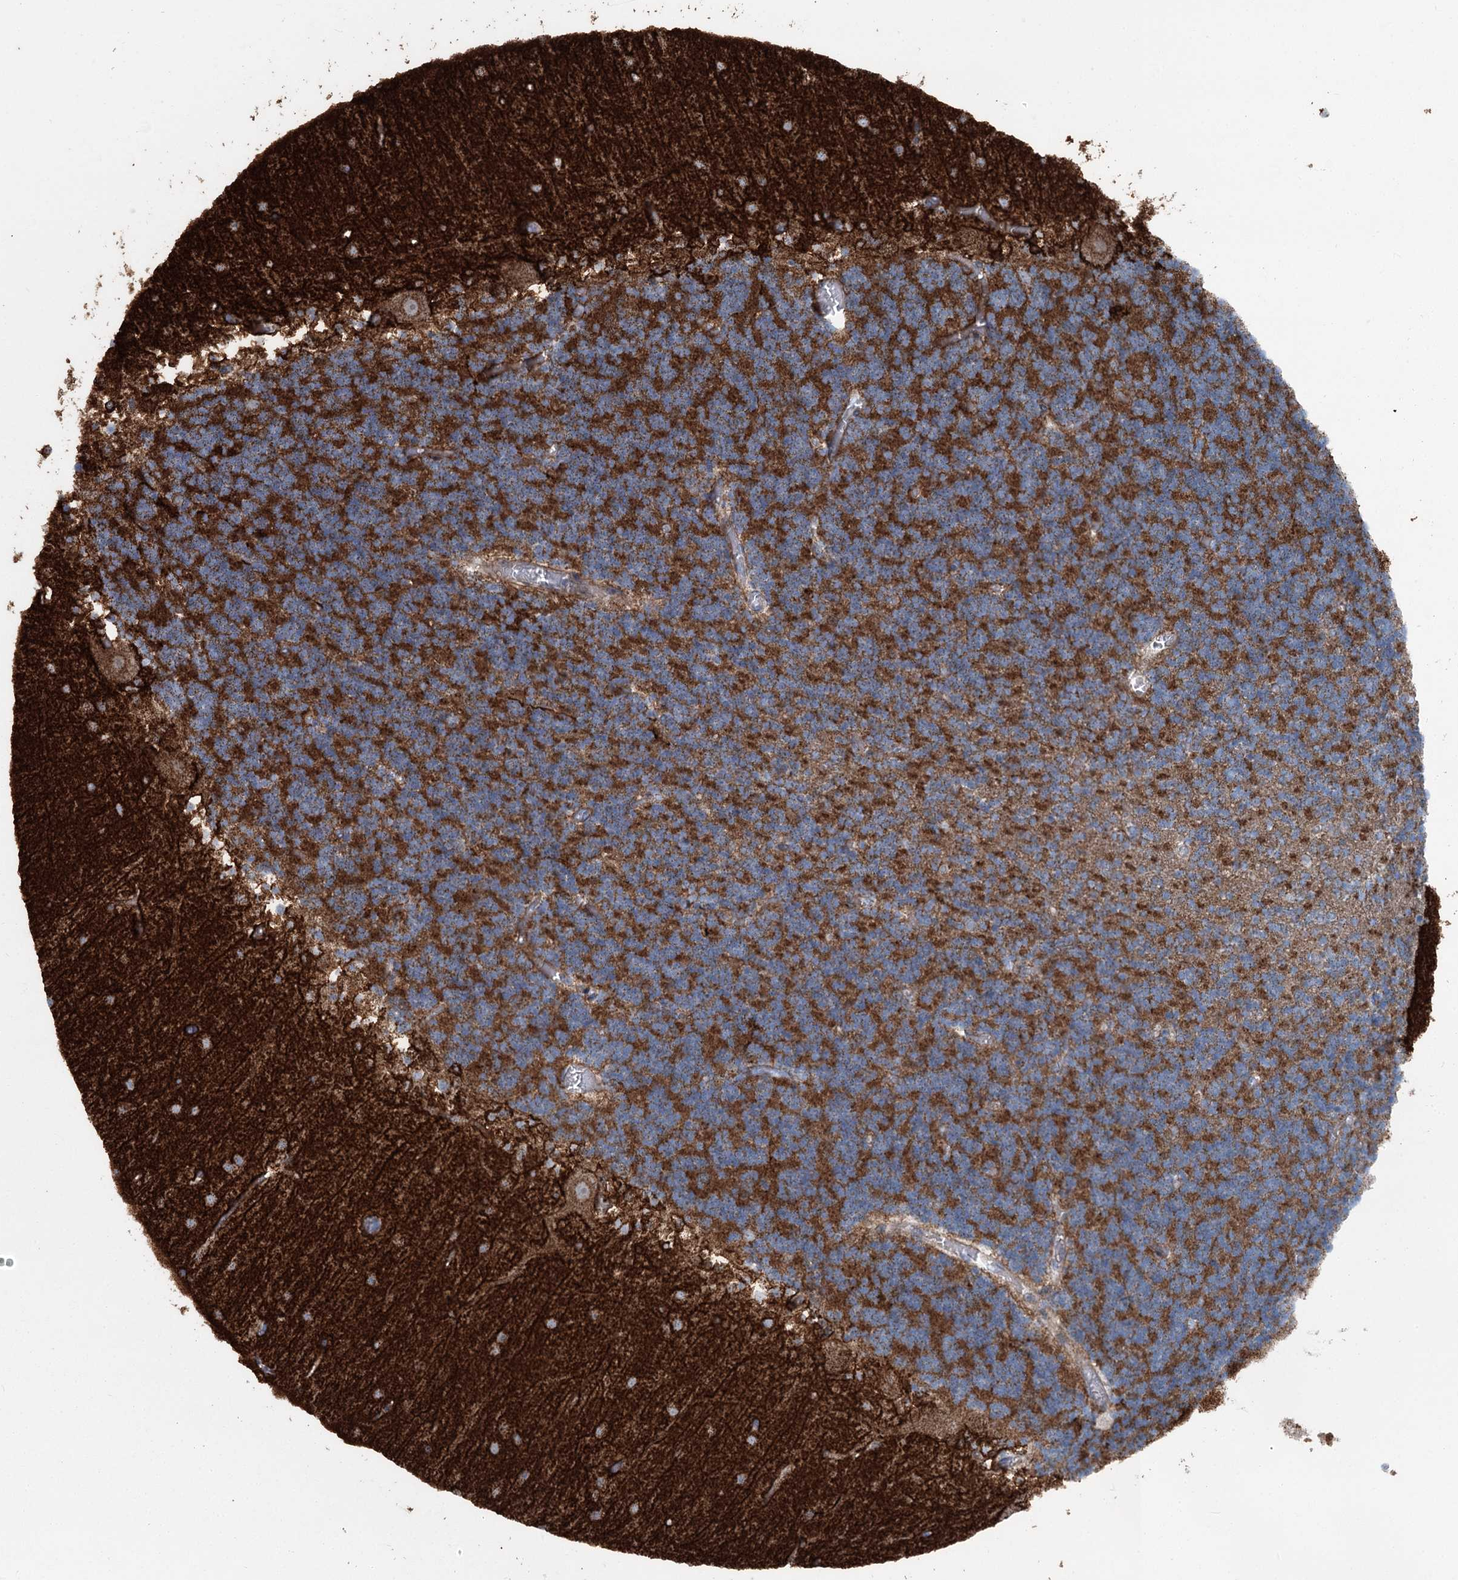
{"staining": {"intensity": "strong", "quantity": ">75%", "location": "cytoplasmic/membranous"}, "tissue": "cerebellum", "cell_type": "Cells in granular layer", "image_type": "normal", "snomed": [{"axis": "morphology", "description": "Normal tissue, NOS"}, {"axis": "topography", "description": "Cerebellum"}], "caption": "Benign cerebellum was stained to show a protein in brown. There is high levels of strong cytoplasmic/membranous expression in about >75% of cells in granular layer. (DAB (3,3'-diaminobenzidine) = brown stain, brightfield microscopy at high magnification).", "gene": "MARK2", "patient": {"sex": "female", "age": 28}}